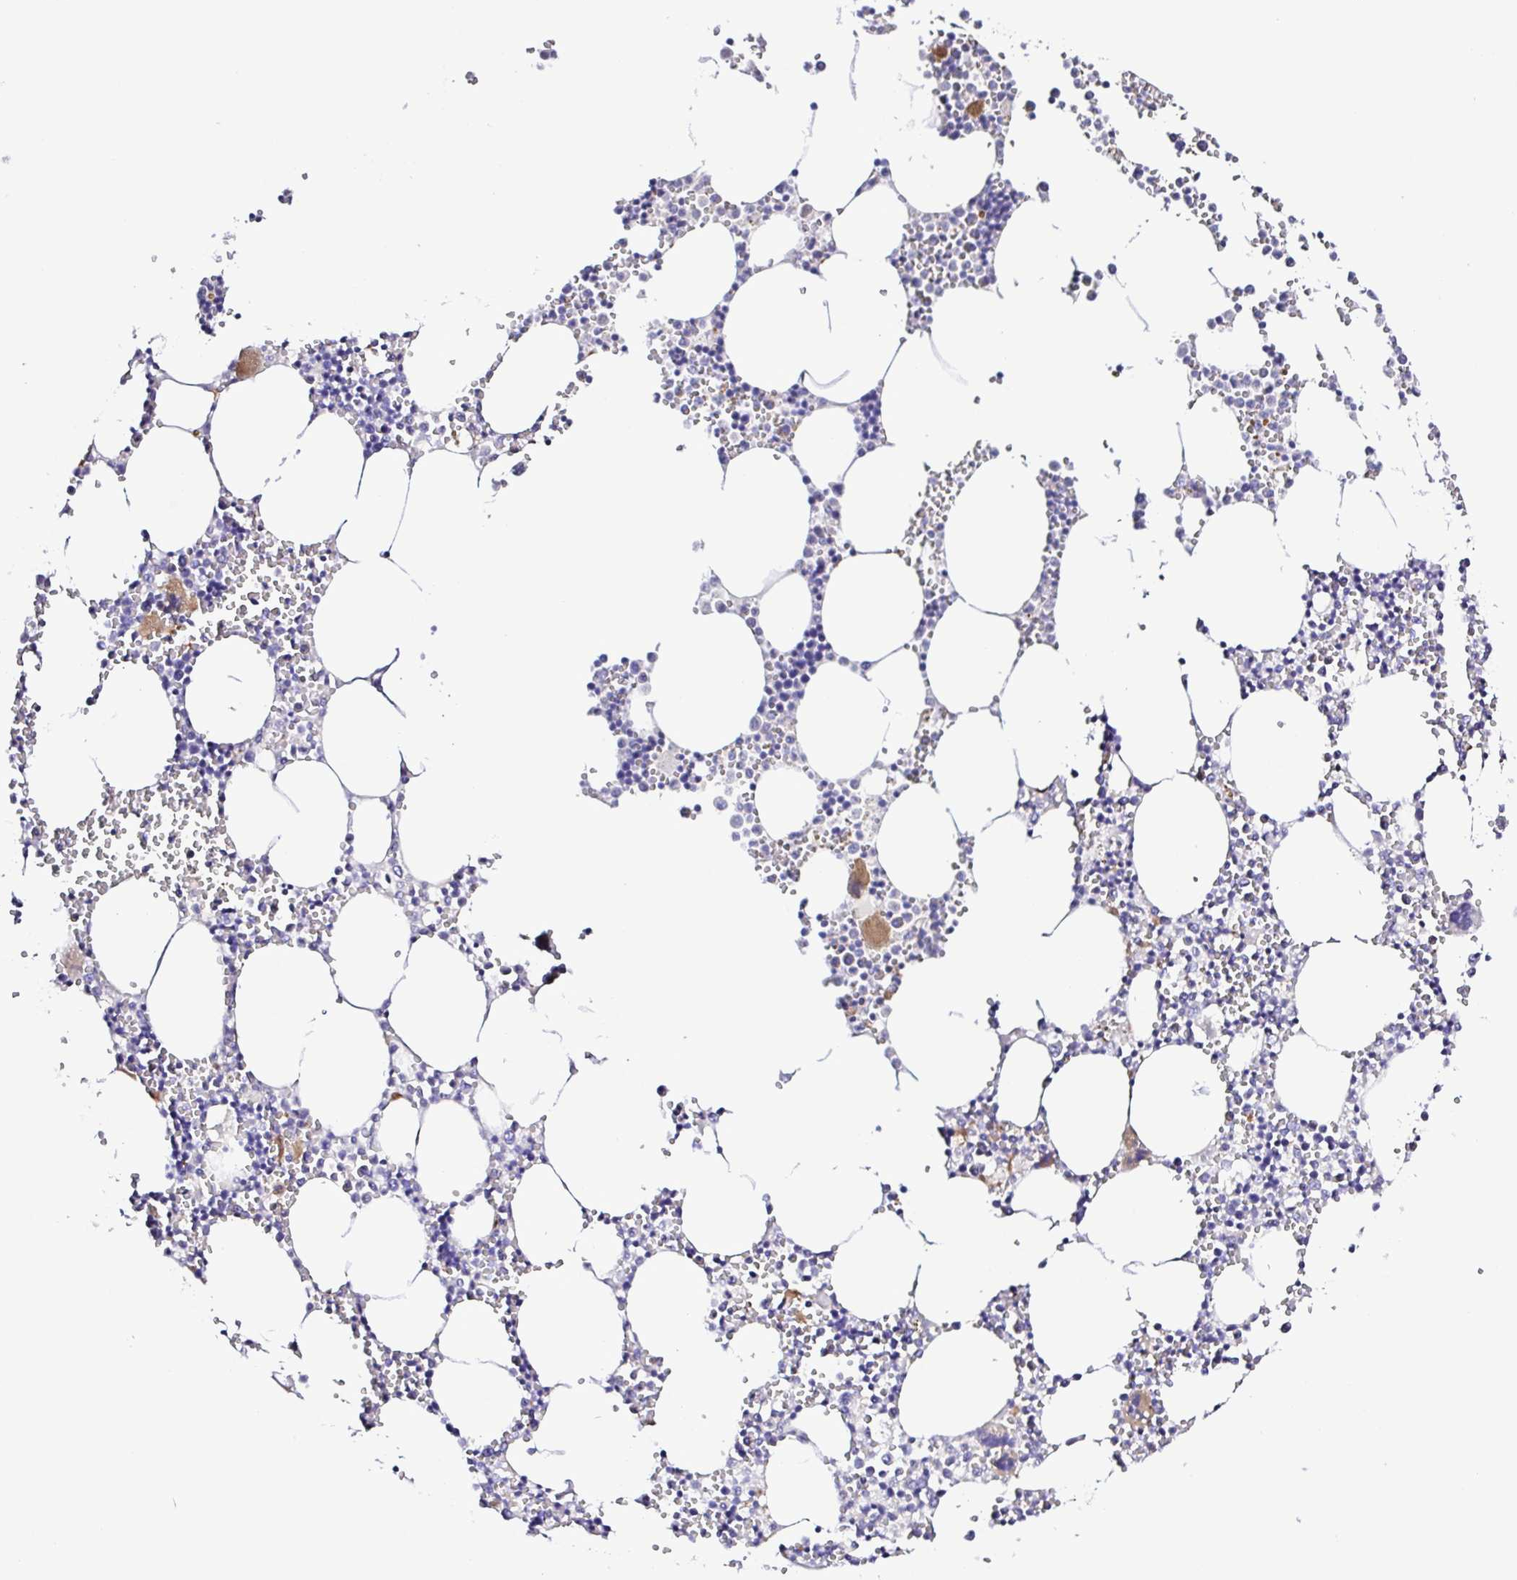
{"staining": {"intensity": "moderate", "quantity": "<25%", "location": "cytoplasmic/membranous"}, "tissue": "bone marrow", "cell_type": "Hematopoietic cells", "image_type": "normal", "snomed": [{"axis": "morphology", "description": "Normal tissue, NOS"}, {"axis": "topography", "description": "Bone marrow"}], "caption": "Bone marrow stained with immunohistochemistry displays moderate cytoplasmic/membranous expression in about <25% of hematopoietic cells. (IHC, brightfield microscopy, high magnification).", "gene": "GABBR2", "patient": {"sex": "male", "age": 54}}